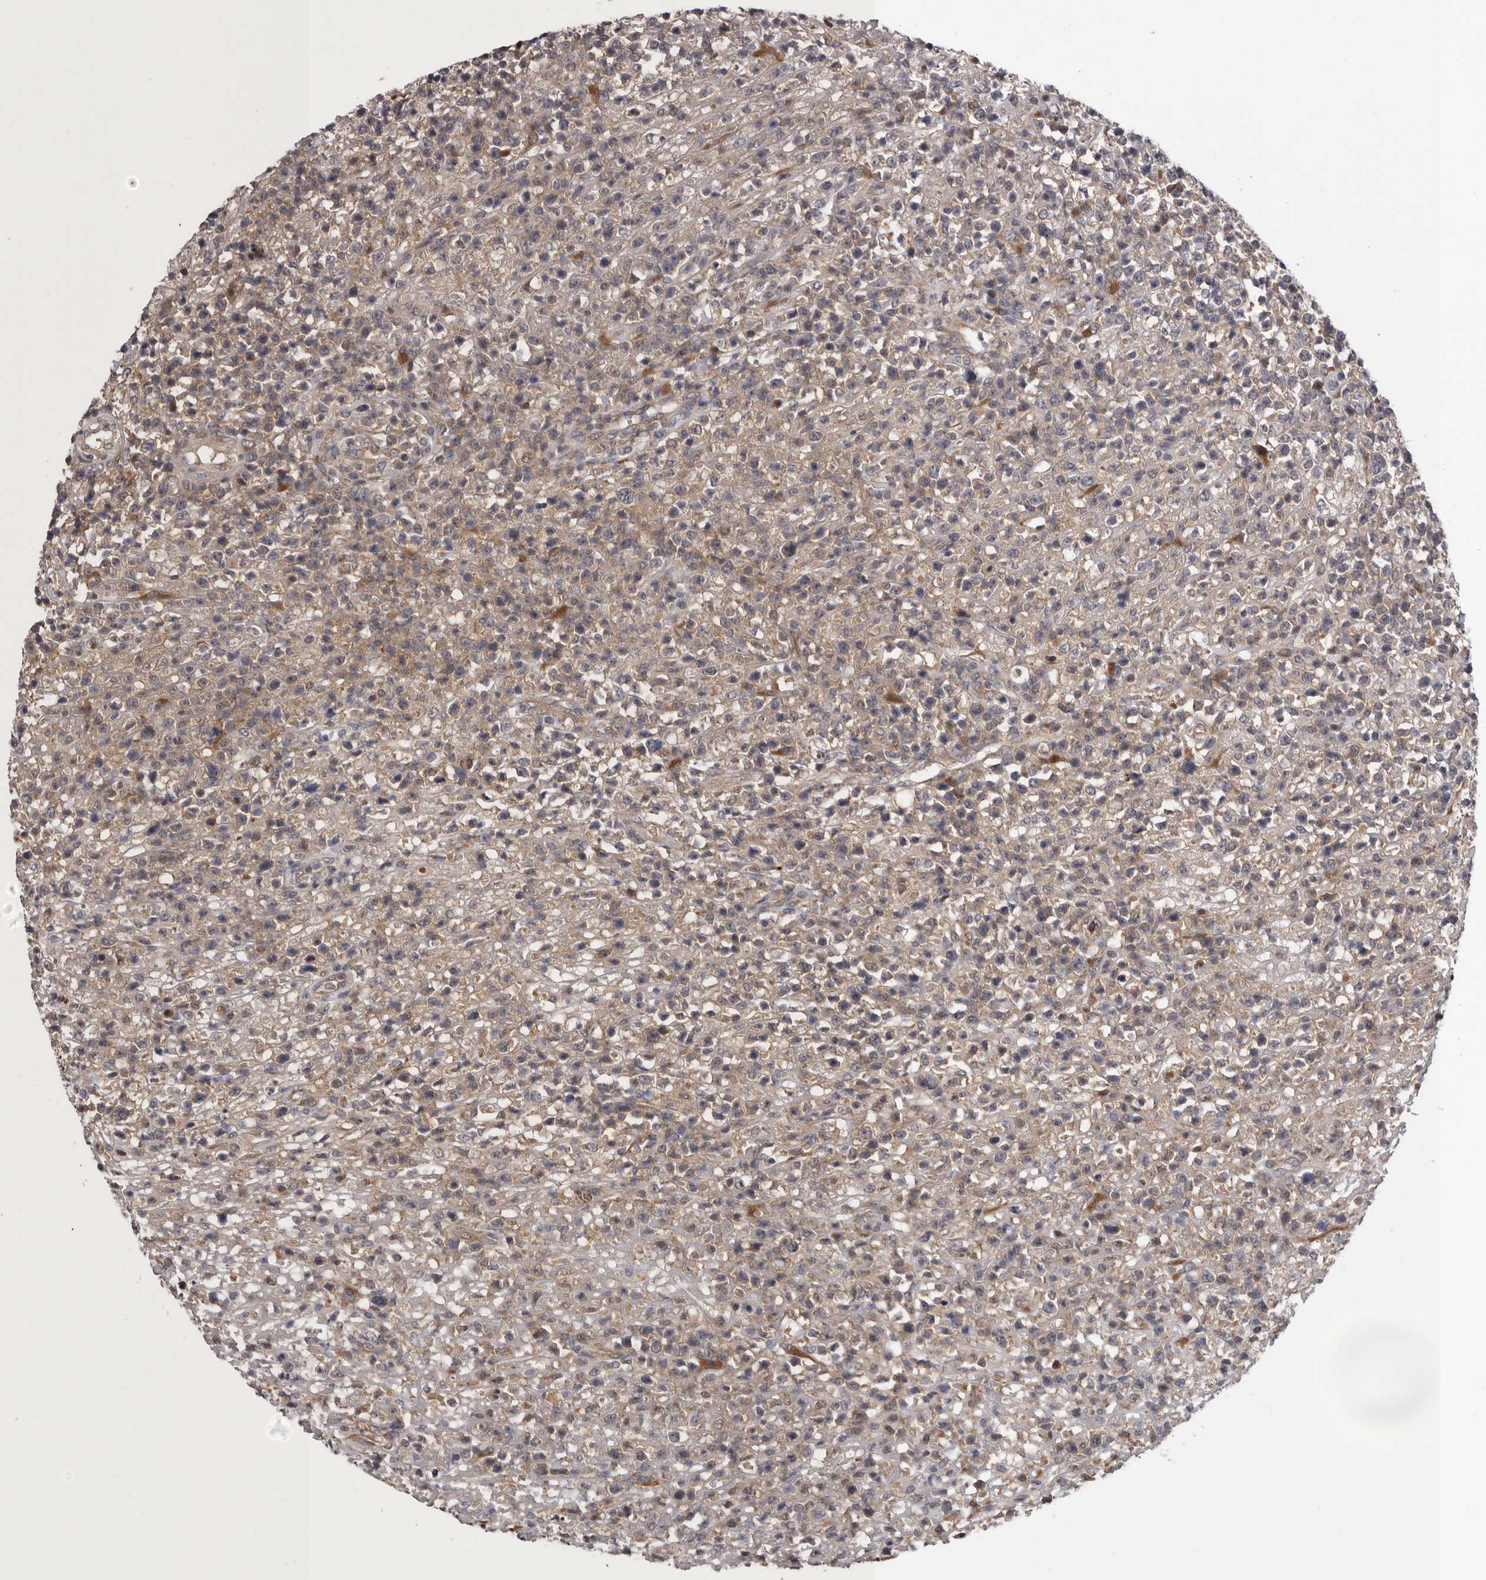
{"staining": {"intensity": "weak", "quantity": "25%-75%", "location": "cytoplasmic/membranous"}, "tissue": "lymphoma", "cell_type": "Tumor cells", "image_type": "cancer", "snomed": [{"axis": "morphology", "description": "Malignant lymphoma, non-Hodgkin's type, High grade"}, {"axis": "topography", "description": "Colon"}], "caption": "IHC image of neoplastic tissue: lymphoma stained using IHC shows low levels of weak protein expression localized specifically in the cytoplasmic/membranous of tumor cells, appearing as a cytoplasmic/membranous brown color.", "gene": "MED8", "patient": {"sex": "female", "age": 53}}